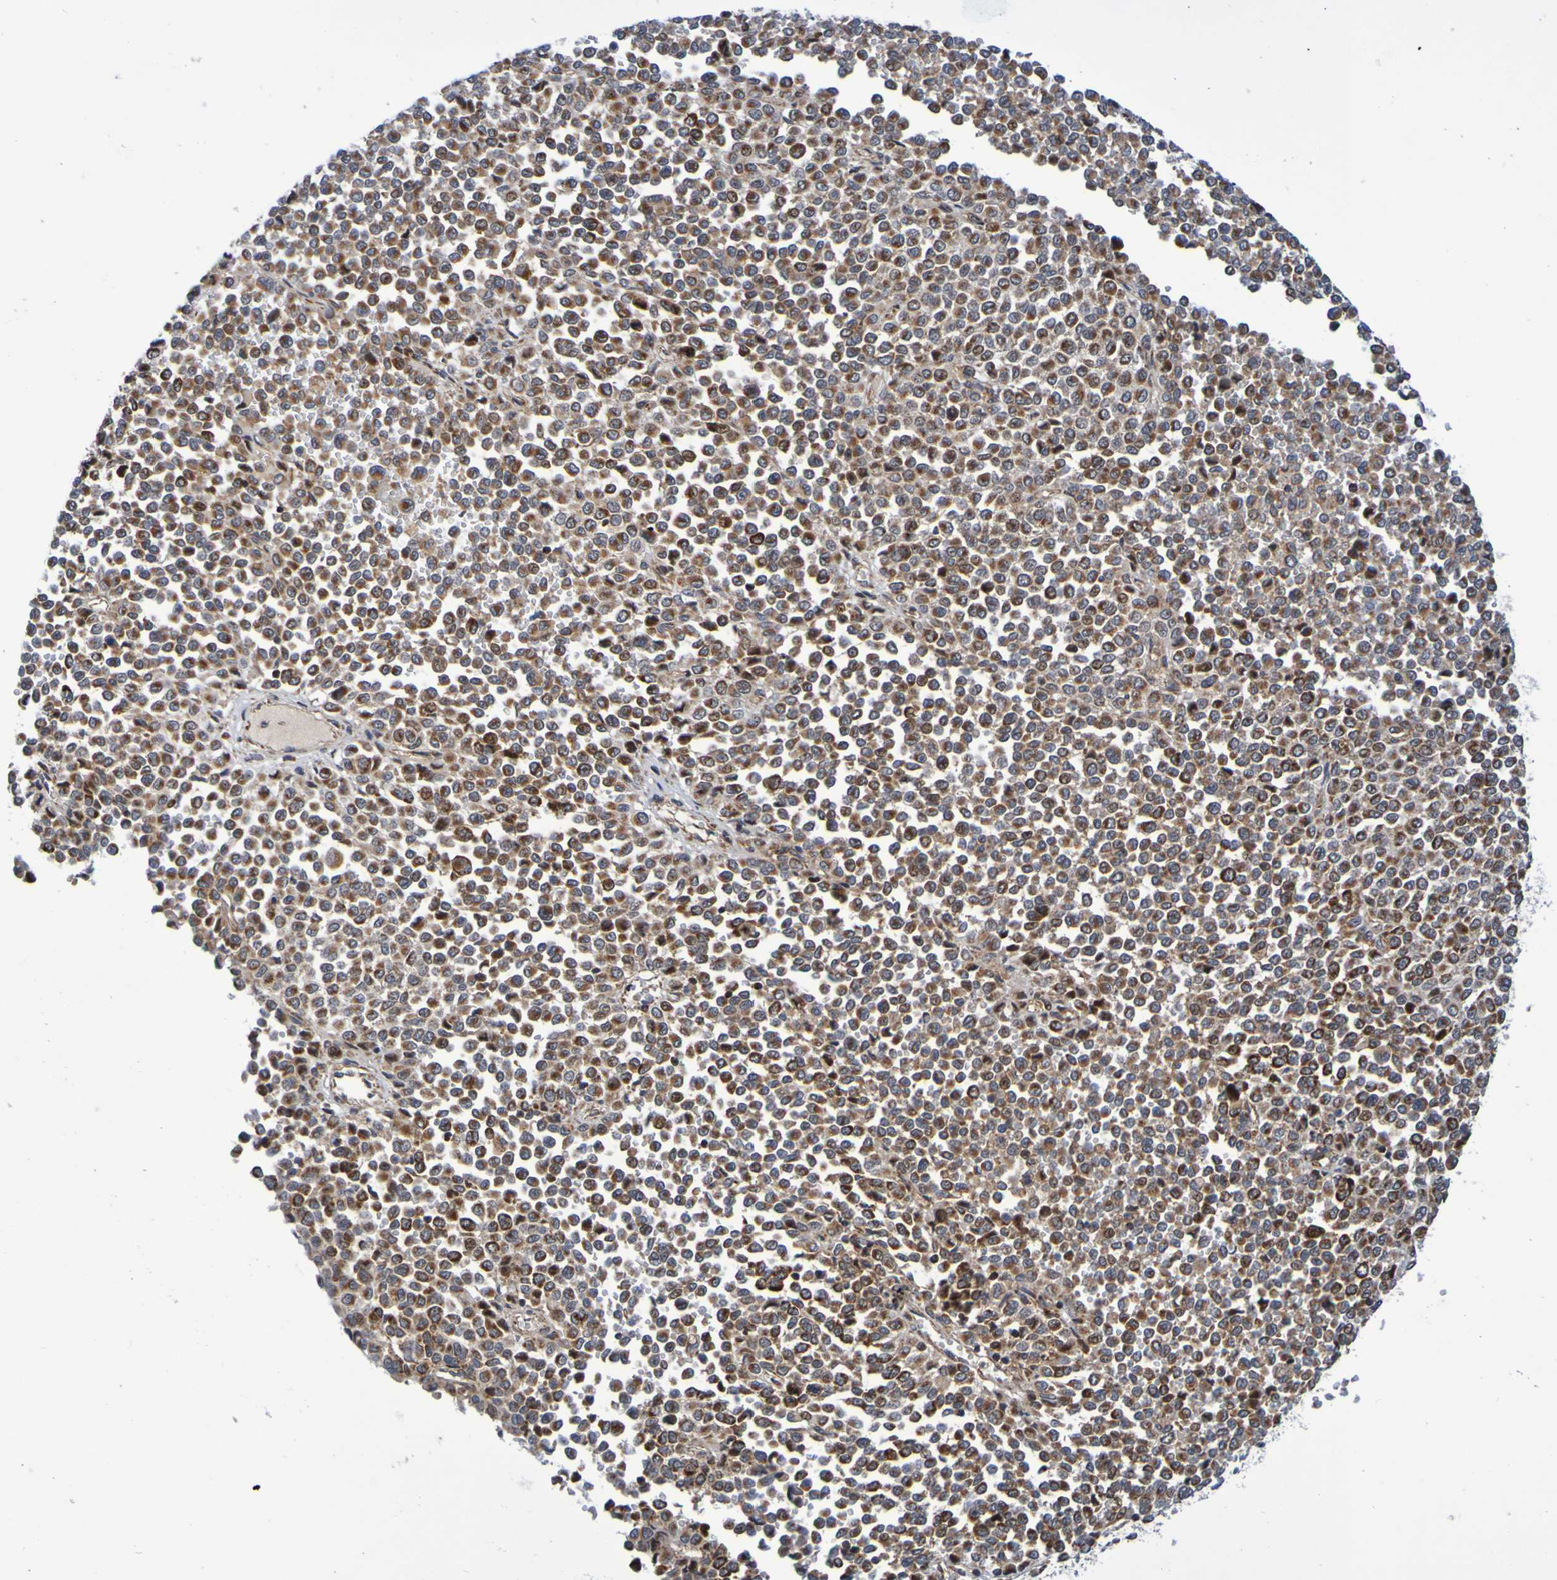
{"staining": {"intensity": "strong", "quantity": ">75%", "location": "cytoplasmic/membranous"}, "tissue": "melanoma", "cell_type": "Tumor cells", "image_type": "cancer", "snomed": [{"axis": "morphology", "description": "Malignant melanoma, Metastatic site"}, {"axis": "topography", "description": "Pancreas"}], "caption": "DAB (3,3'-diaminobenzidine) immunohistochemical staining of human melanoma reveals strong cytoplasmic/membranous protein expression in about >75% of tumor cells.", "gene": "CCDC51", "patient": {"sex": "female", "age": 30}}